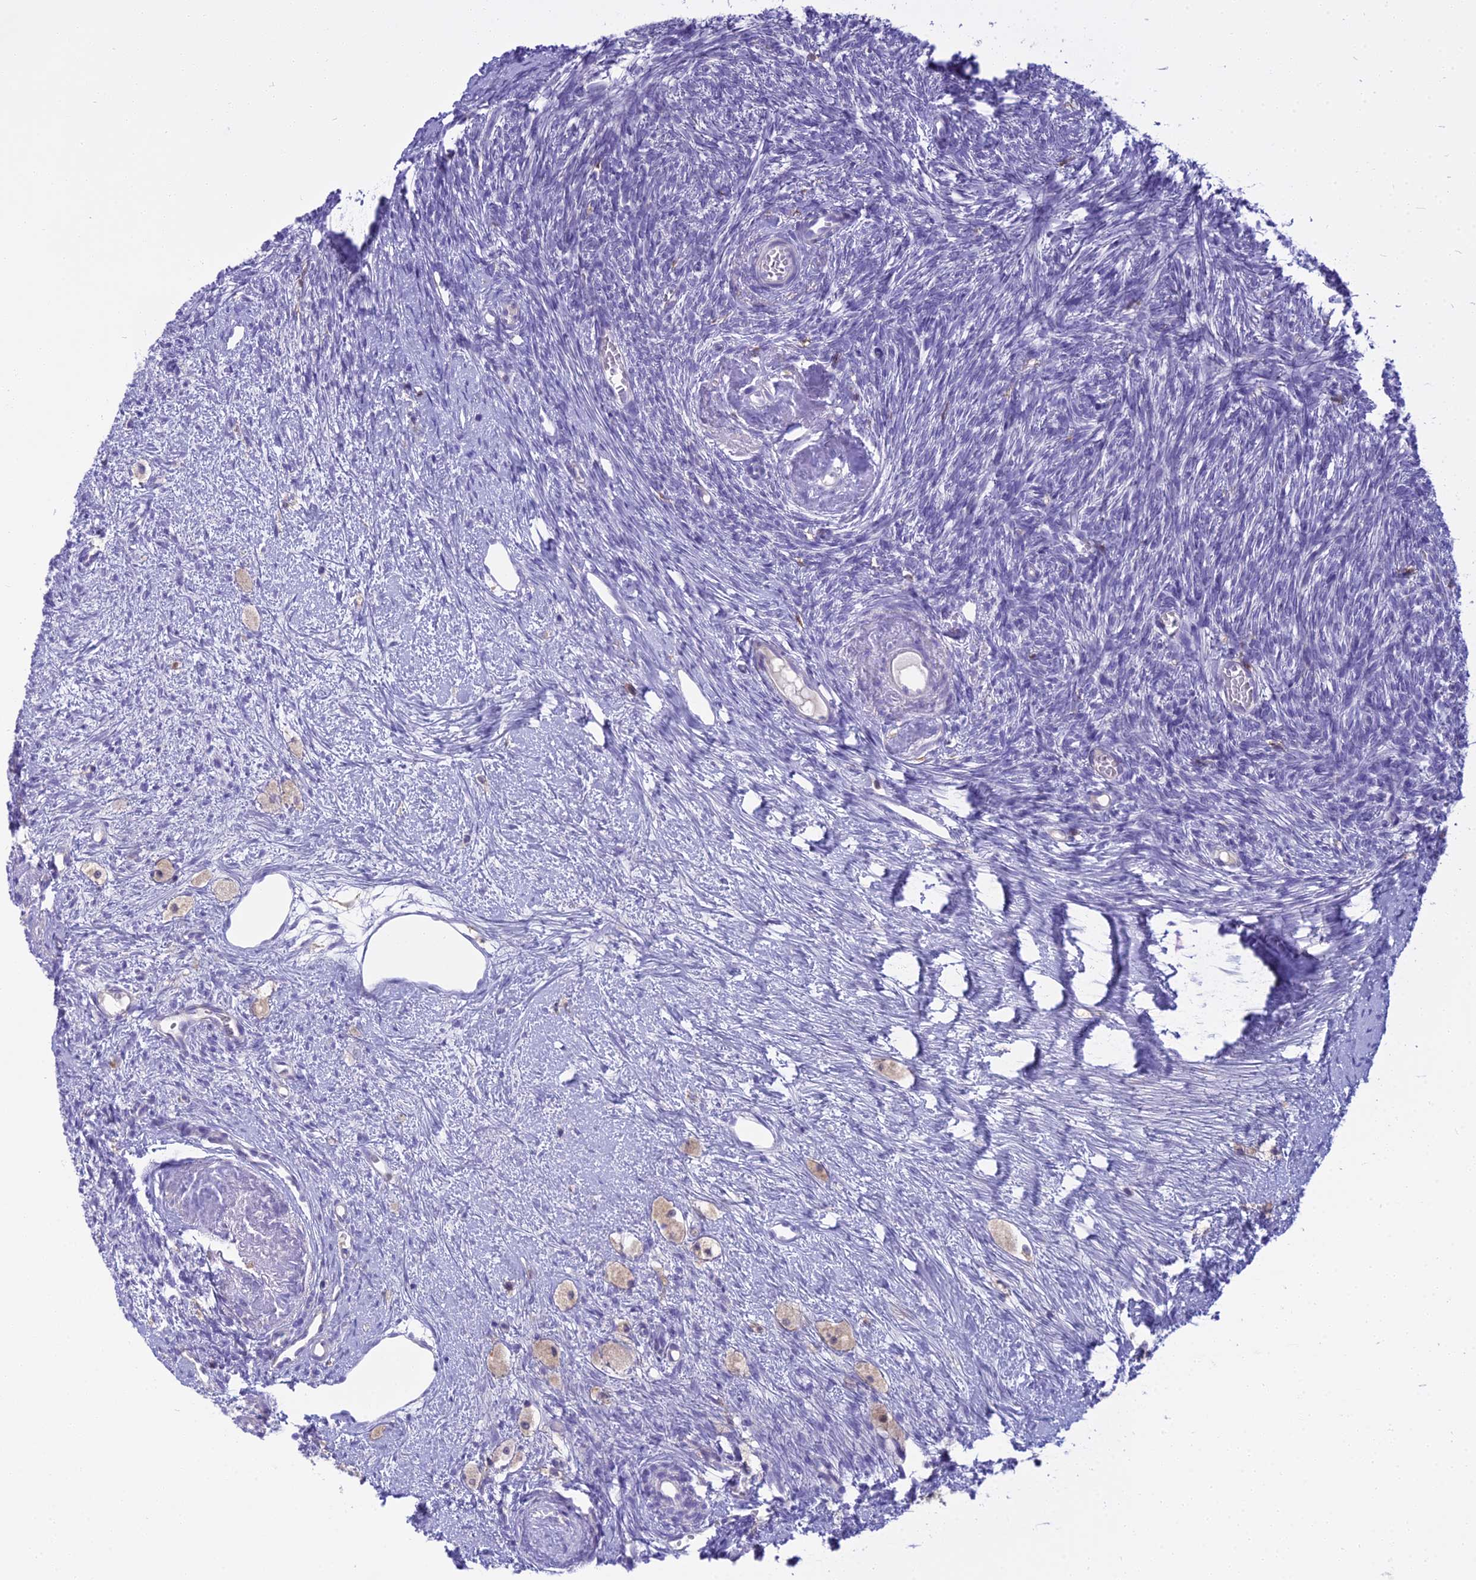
{"staining": {"intensity": "negative", "quantity": "none", "location": "none"}, "tissue": "ovary", "cell_type": "Ovarian stroma cells", "image_type": "normal", "snomed": [{"axis": "morphology", "description": "Normal tissue, NOS"}, {"axis": "topography", "description": "Ovary"}], "caption": "DAB immunohistochemical staining of normal ovary displays no significant staining in ovarian stroma cells. (DAB IHC with hematoxylin counter stain).", "gene": "BLNK", "patient": {"sex": "female", "age": 51}}